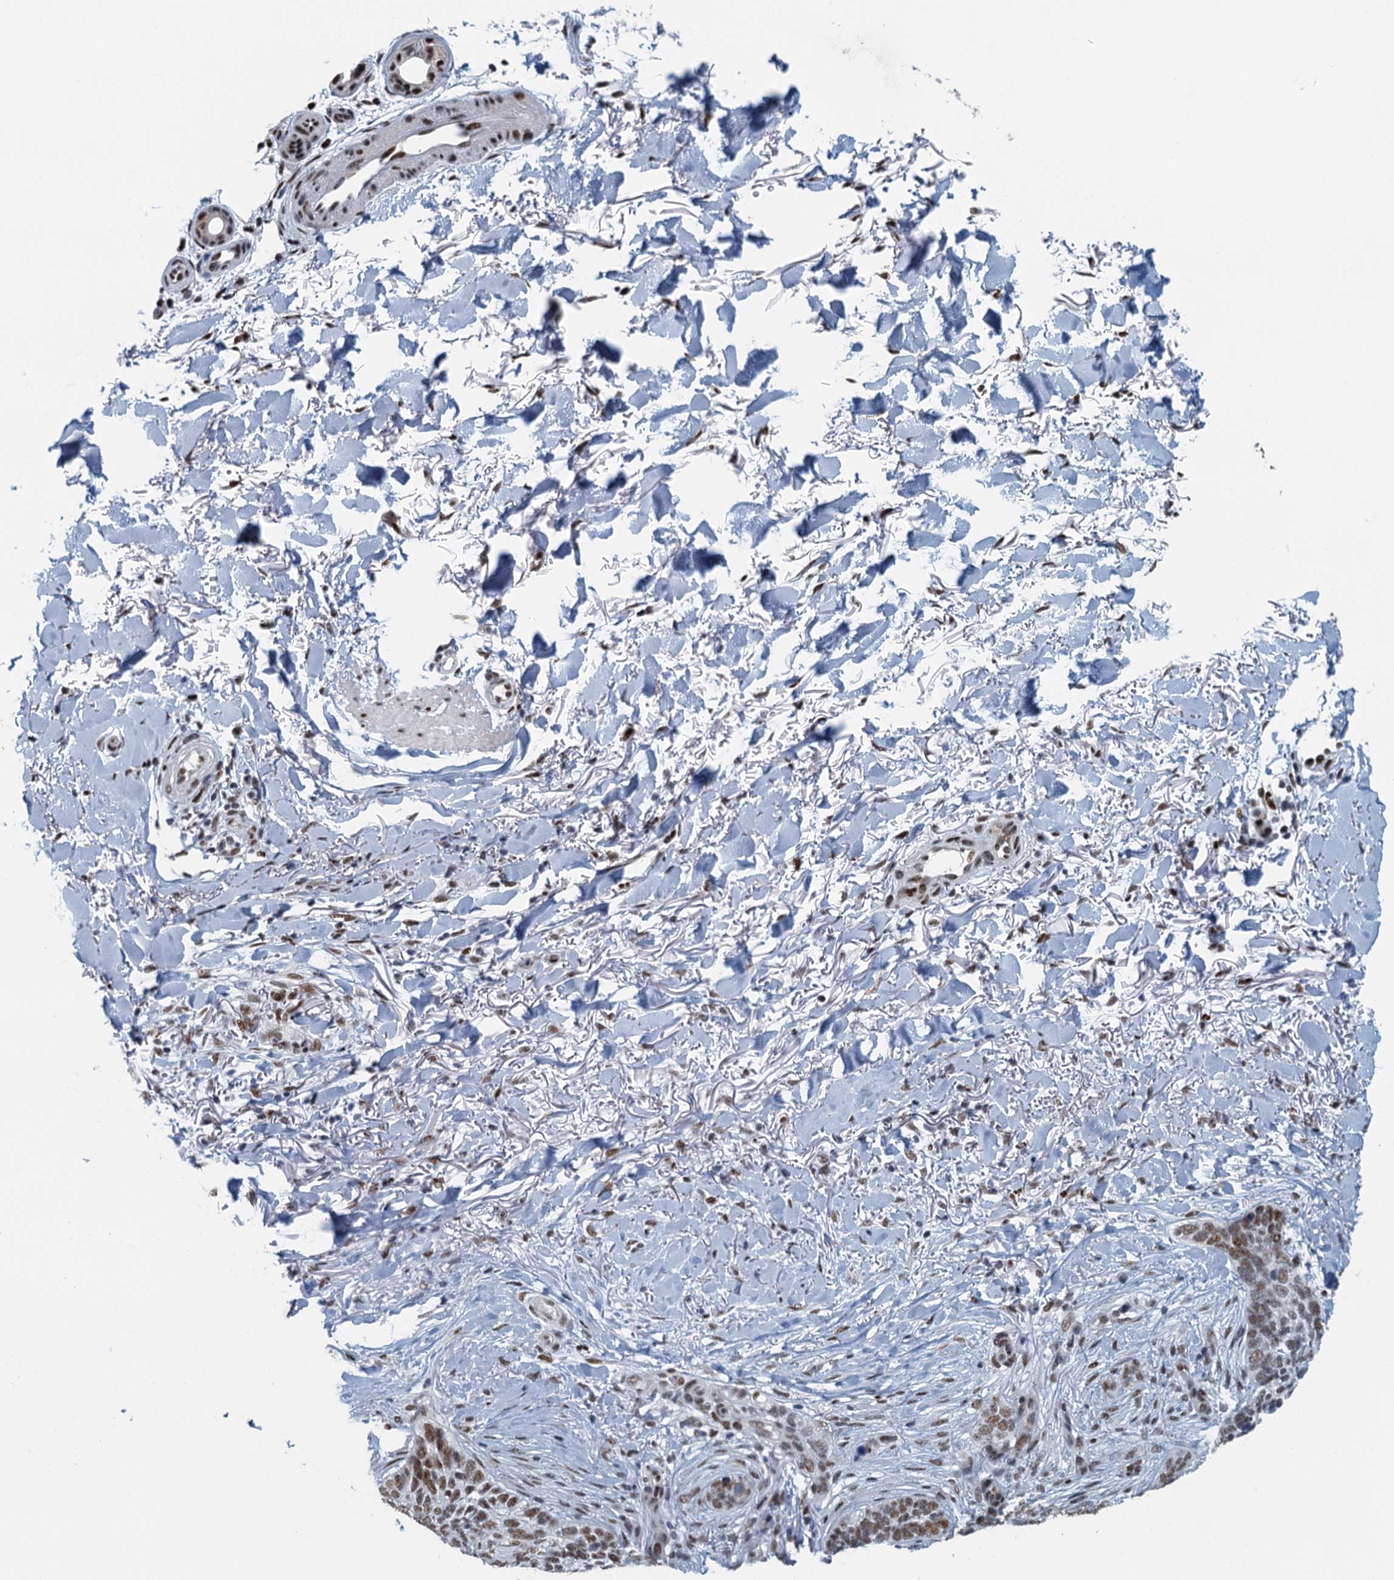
{"staining": {"intensity": "moderate", "quantity": ">75%", "location": "nuclear"}, "tissue": "skin cancer", "cell_type": "Tumor cells", "image_type": "cancer", "snomed": [{"axis": "morphology", "description": "Normal tissue, NOS"}, {"axis": "morphology", "description": "Basal cell carcinoma"}, {"axis": "topography", "description": "Skin"}], "caption": "IHC (DAB) staining of basal cell carcinoma (skin) demonstrates moderate nuclear protein expression in about >75% of tumor cells. The staining was performed using DAB (3,3'-diaminobenzidine) to visualize the protein expression in brown, while the nuclei were stained in blue with hematoxylin (Magnification: 20x).", "gene": "TTLL9", "patient": {"sex": "female", "age": 67}}